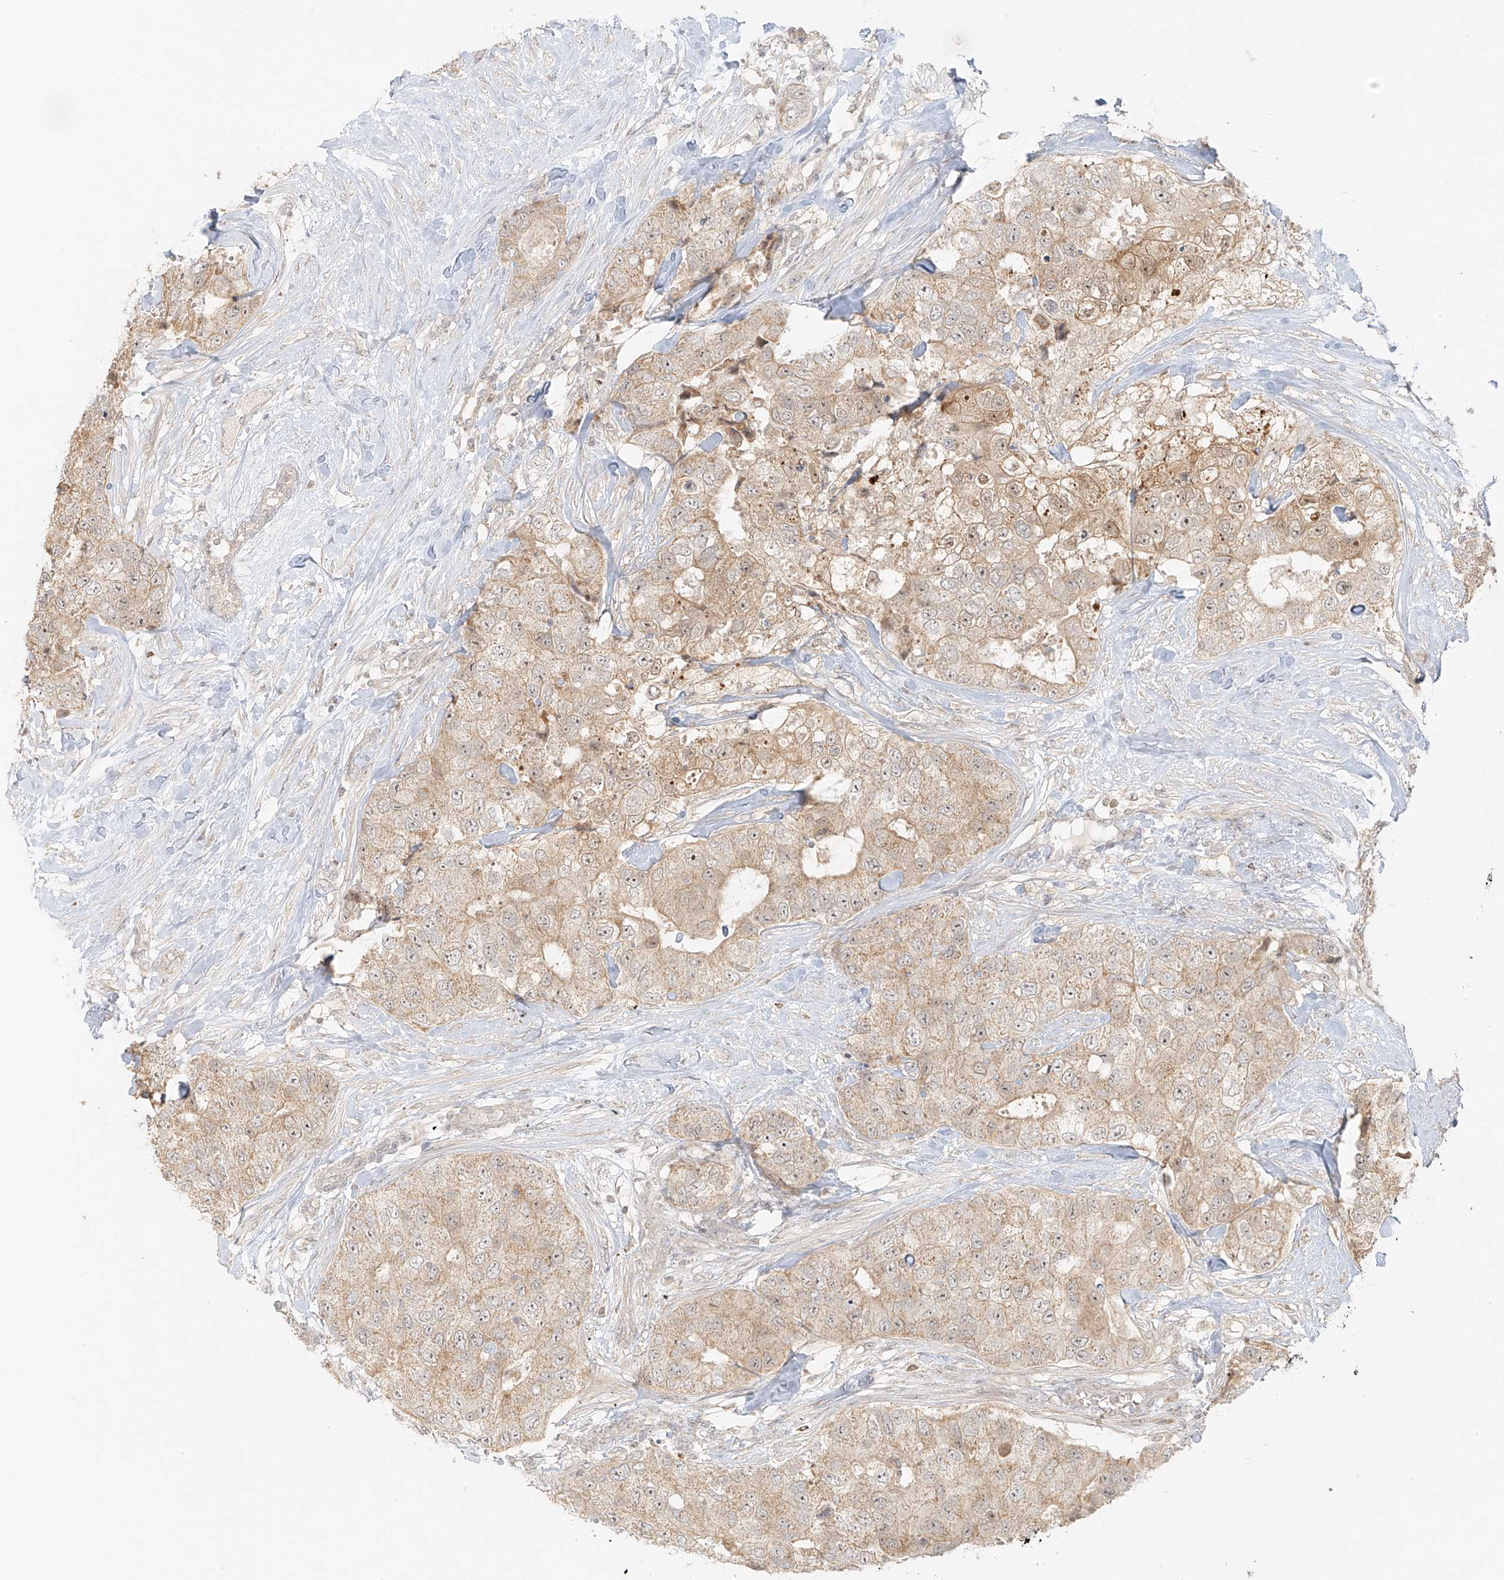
{"staining": {"intensity": "weak", "quantity": ">75%", "location": "cytoplasmic/membranous"}, "tissue": "breast cancer", "cell_type": "Tumor cells", "image_type": "cancer", "snomed": [{"axis": "morphology", "description": "Duct carcinoma"}, {"axis": "topography", "description": "Breast"}], "caption": "An immunohistochemistry (IHC) photomicrograph of tumor tissue is shown. Protein staining in brown highlights weak cytoplasmic/membranous positivity in breast cancer within tumor cells.", "gene": "MIPEP", "patient": {"sex": "female", "age": 62}}